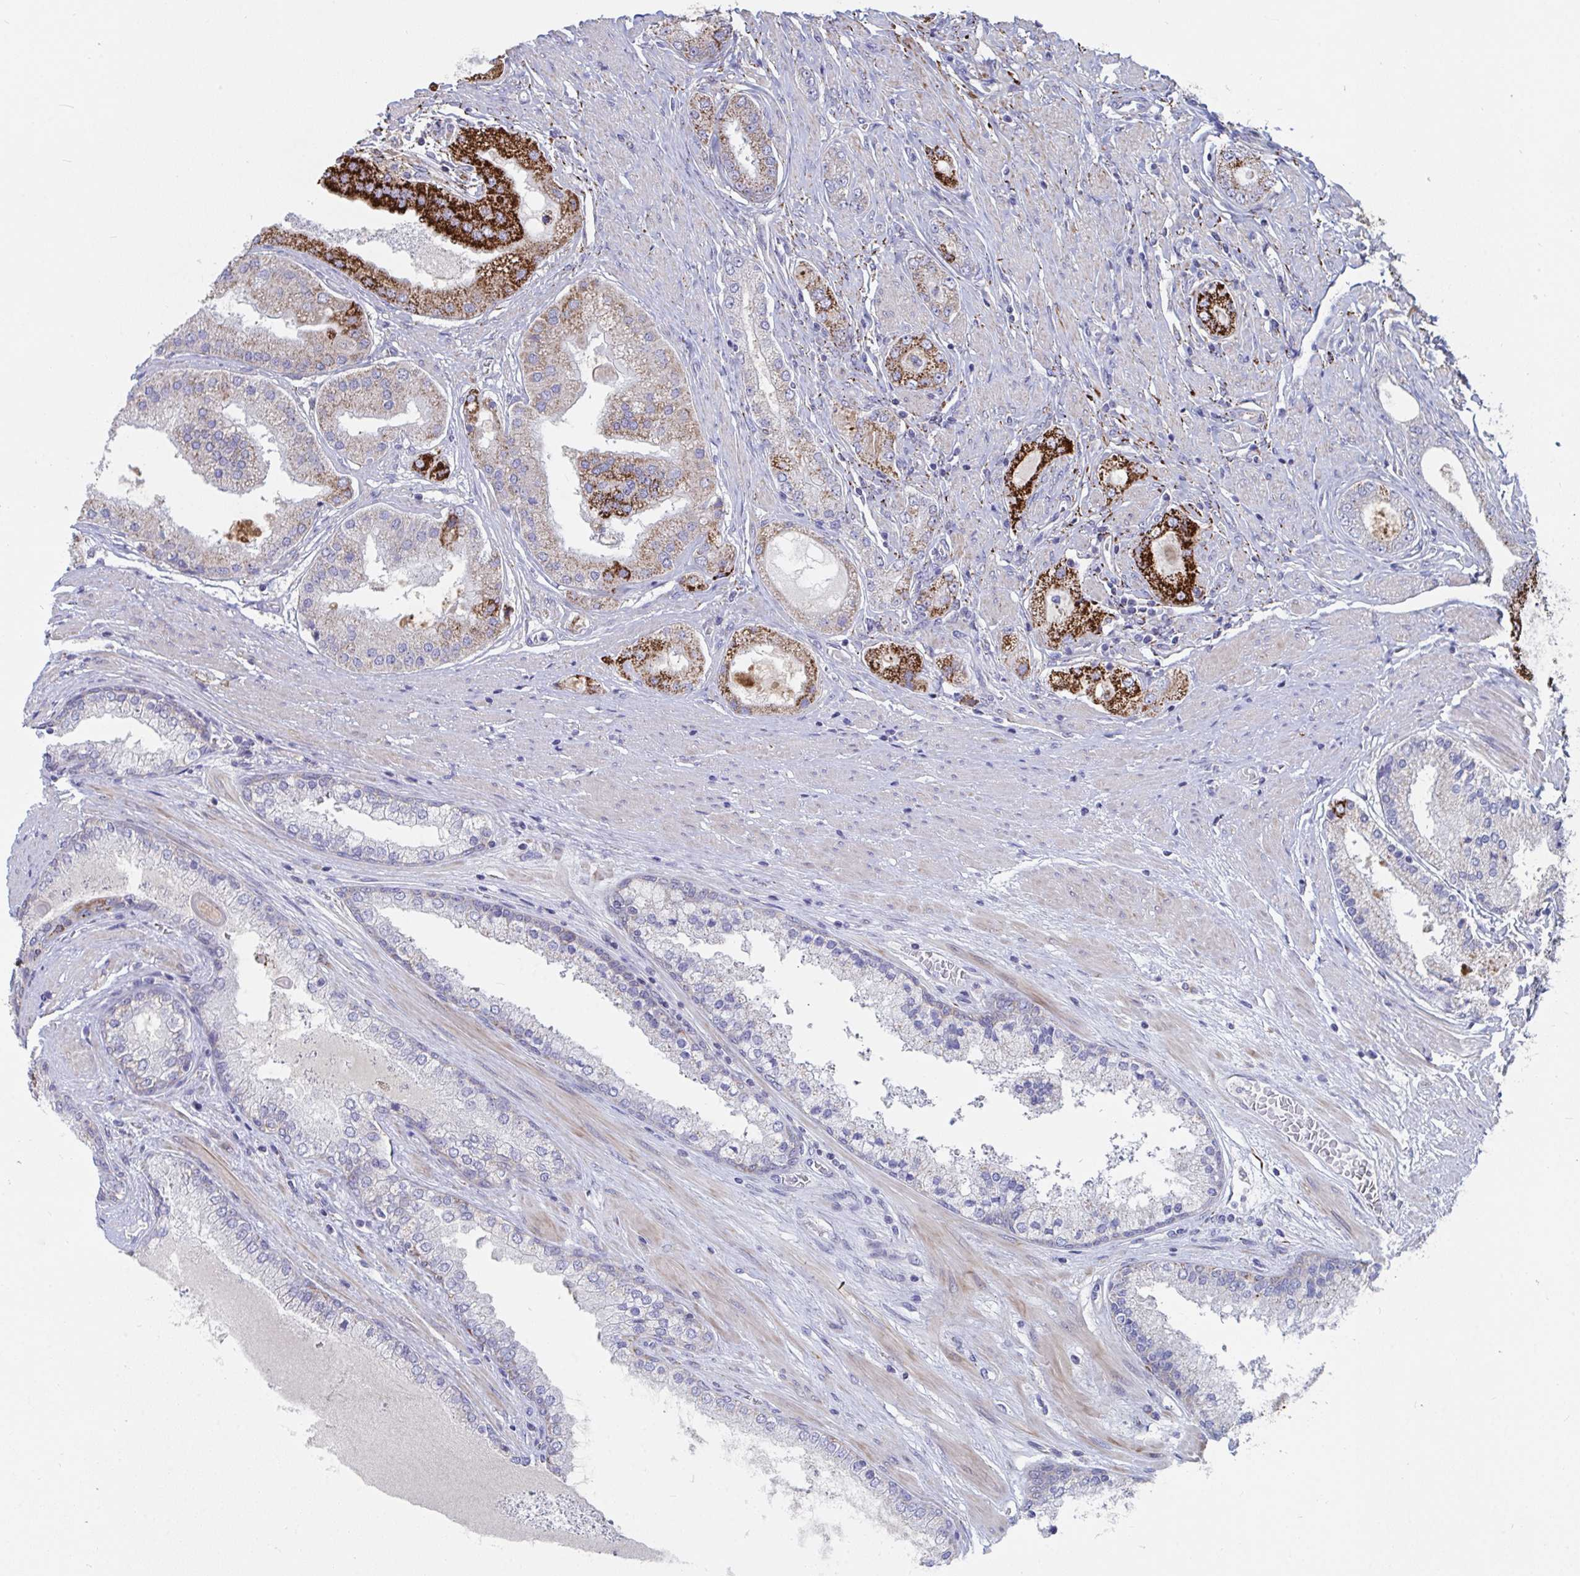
{"staining": {"intensity": "strong", "quantity": "<25%", "location": "cytoplasmic/membranous"}, "tissue": "prostate cancer", "cell_type": "Tumor cells", "image_type": "cancer", "snomed": [{"axis": "morphology", "description": "Adenocarcinoma, High grade"}, {"axis": "topography", "description": "Prostate"}], "caption": "Immunohistochemistry (DAB (3,3'-diaminobenzidine)) staining of human prostate cancer (adenocarcinoma (high-grade)) exhibits strong cytoplasmic/membranous protein positivity in approximately <25% of tumor cells.", "gene": "FAM156B", "patient": {"sex": "male", "age": 67}}